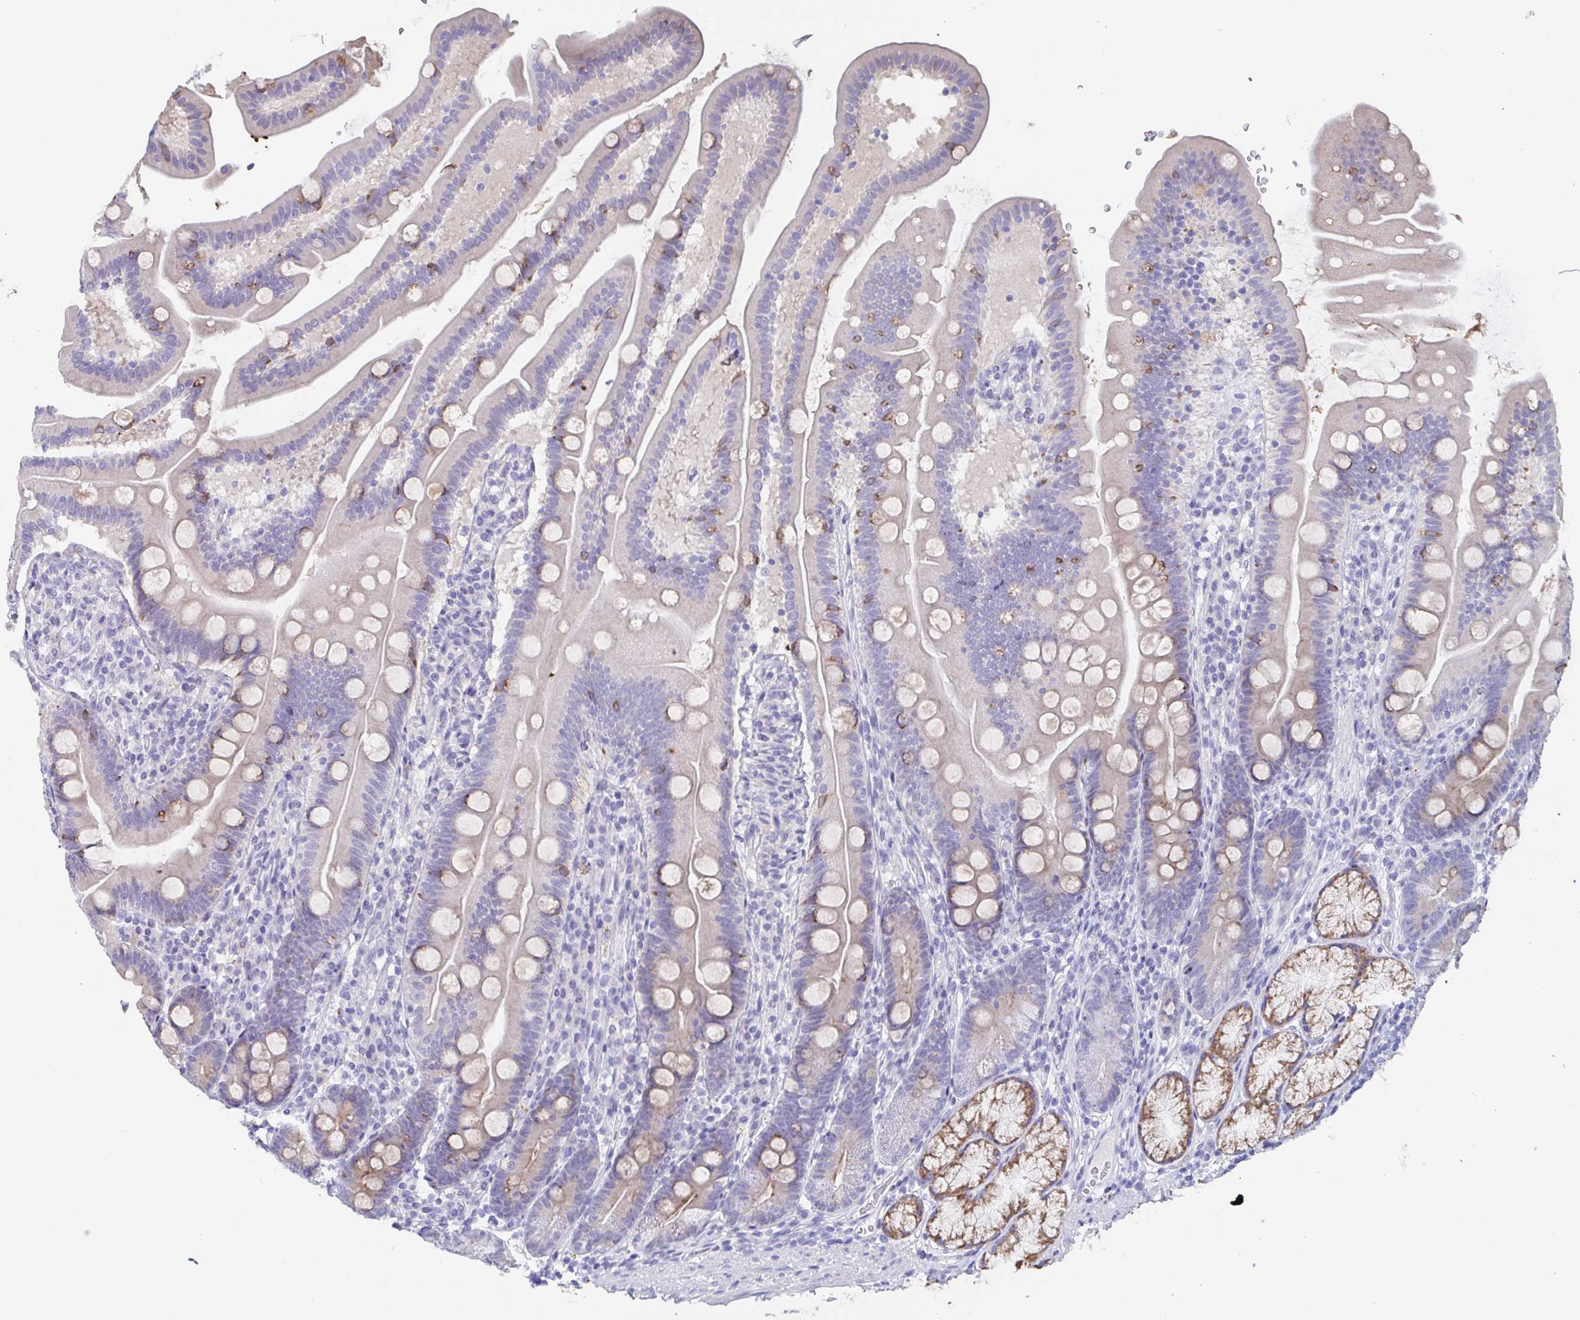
{"staining": {"intensity": "moderate", "quantity": "<25%", "location": "cytoplasmic/membranous"}, "tissue": "duodenum", "cell_type": "Glandular cells", "image_type": "normal", "snomed": [{"axis": "morphology", "description": "Normal tissue, NOS"}, {"axis": "topography", "description": "Duodenum"}], "caption": "A high-resolution micrograph shows immunohistochemistry staining of normal duodenum, which exhibits moderate cytoplasmic/membranous positivity in about <25% of glandular cells.", "gene": "SSC4D", "patient": {"sex": "female", "age": 67}}